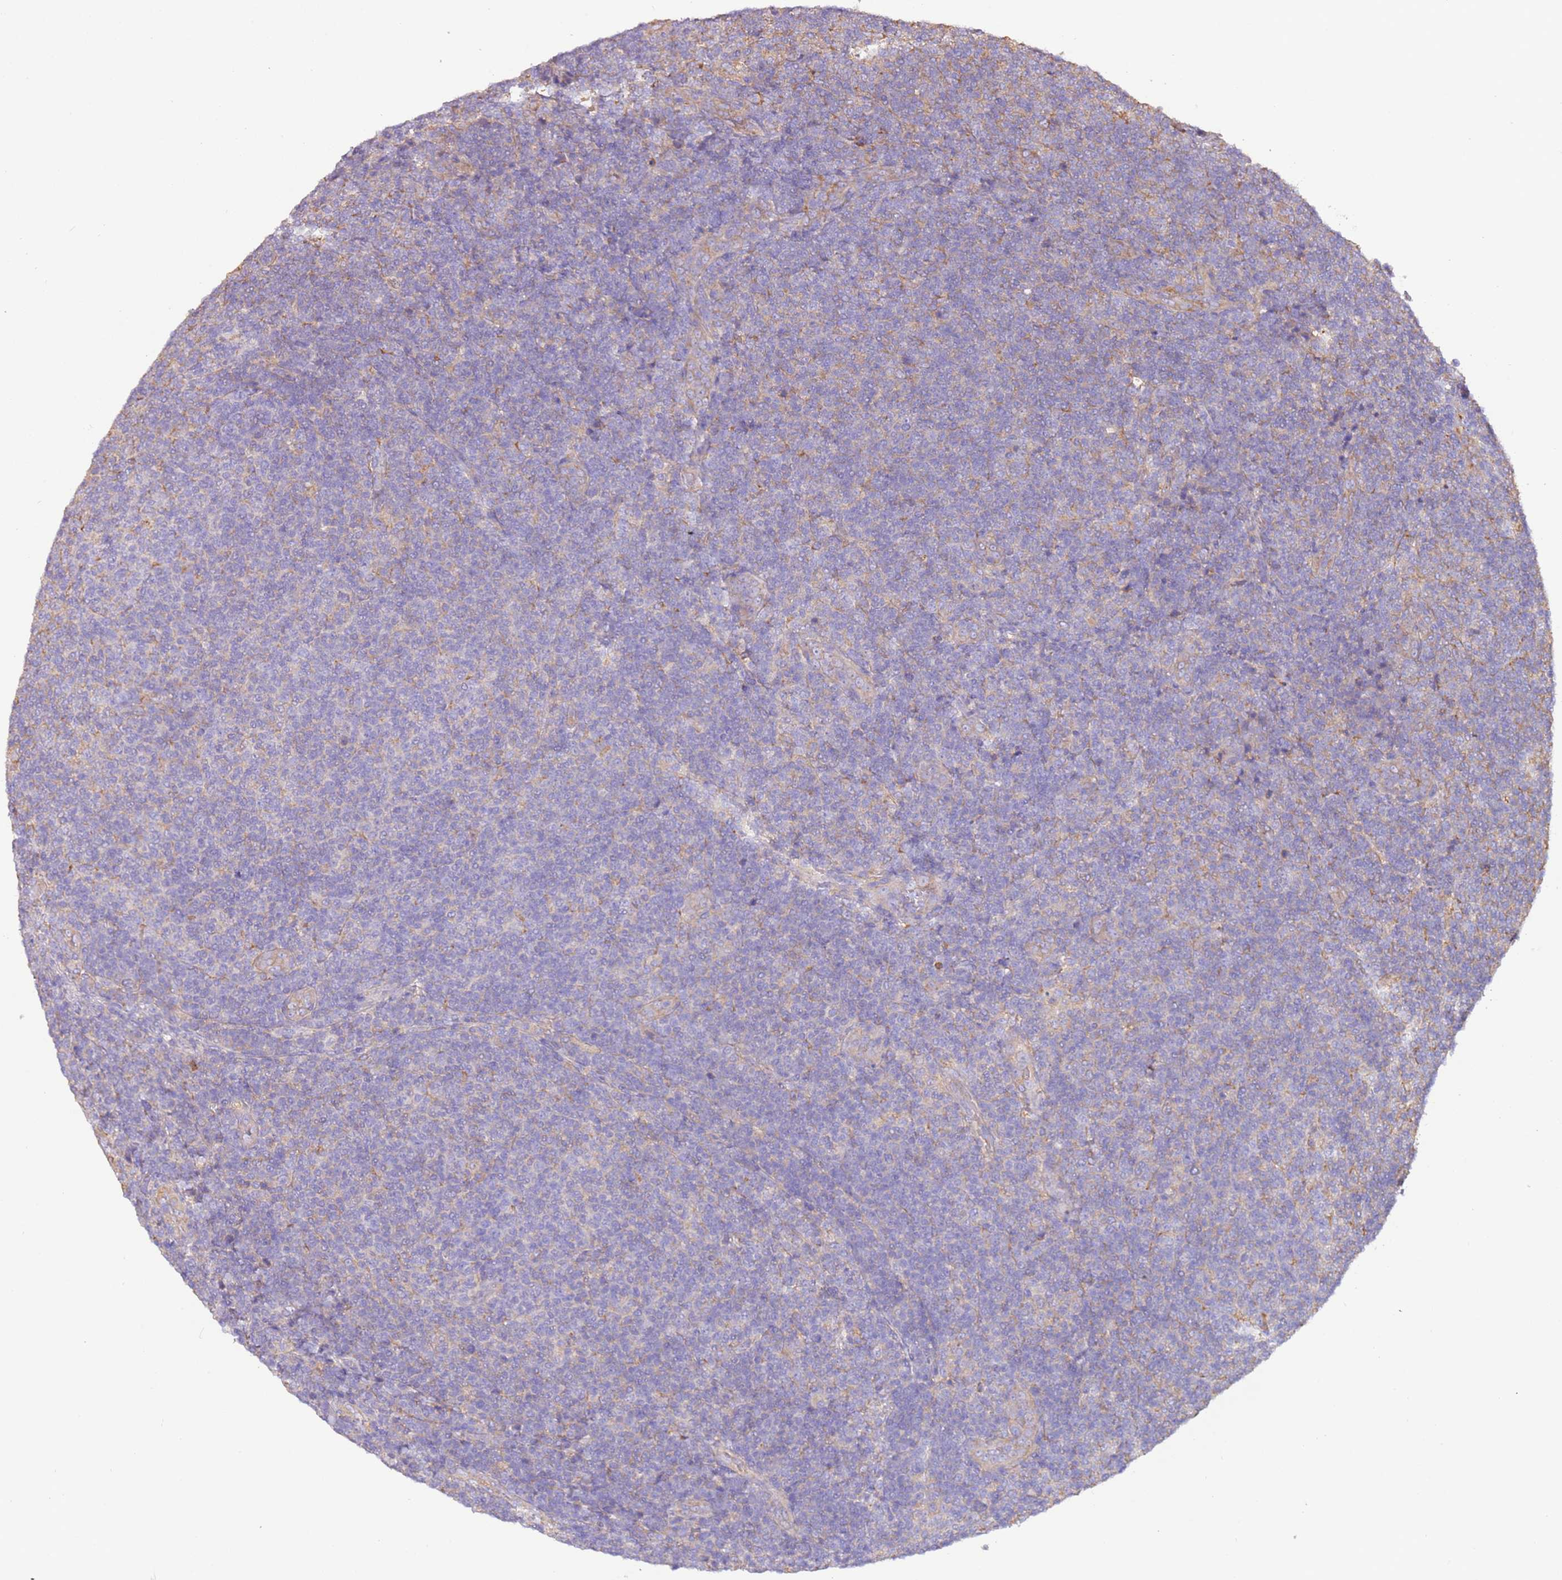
{"staining": {"intensity": "negative", "quantity": "none", "location": "none"}, "tissue": "lymphoma", "cell_type": "Tumor cells", "image_type": "cancer", "snomed": [{"axis": "morphology", "description": "Malignant lymphoma, non-Hodgkin's type, Low grade"}, {"axis": "topography", "description": "Lymph node"}], "caption": "Malignant lymphoma, non-Hodgkin's type (low-grade) was stained to show a protein in brown. There is no significant staining in tumor cells.", "gene": "NAALADL1", "patient": {"sex": "male", "age": 66}}